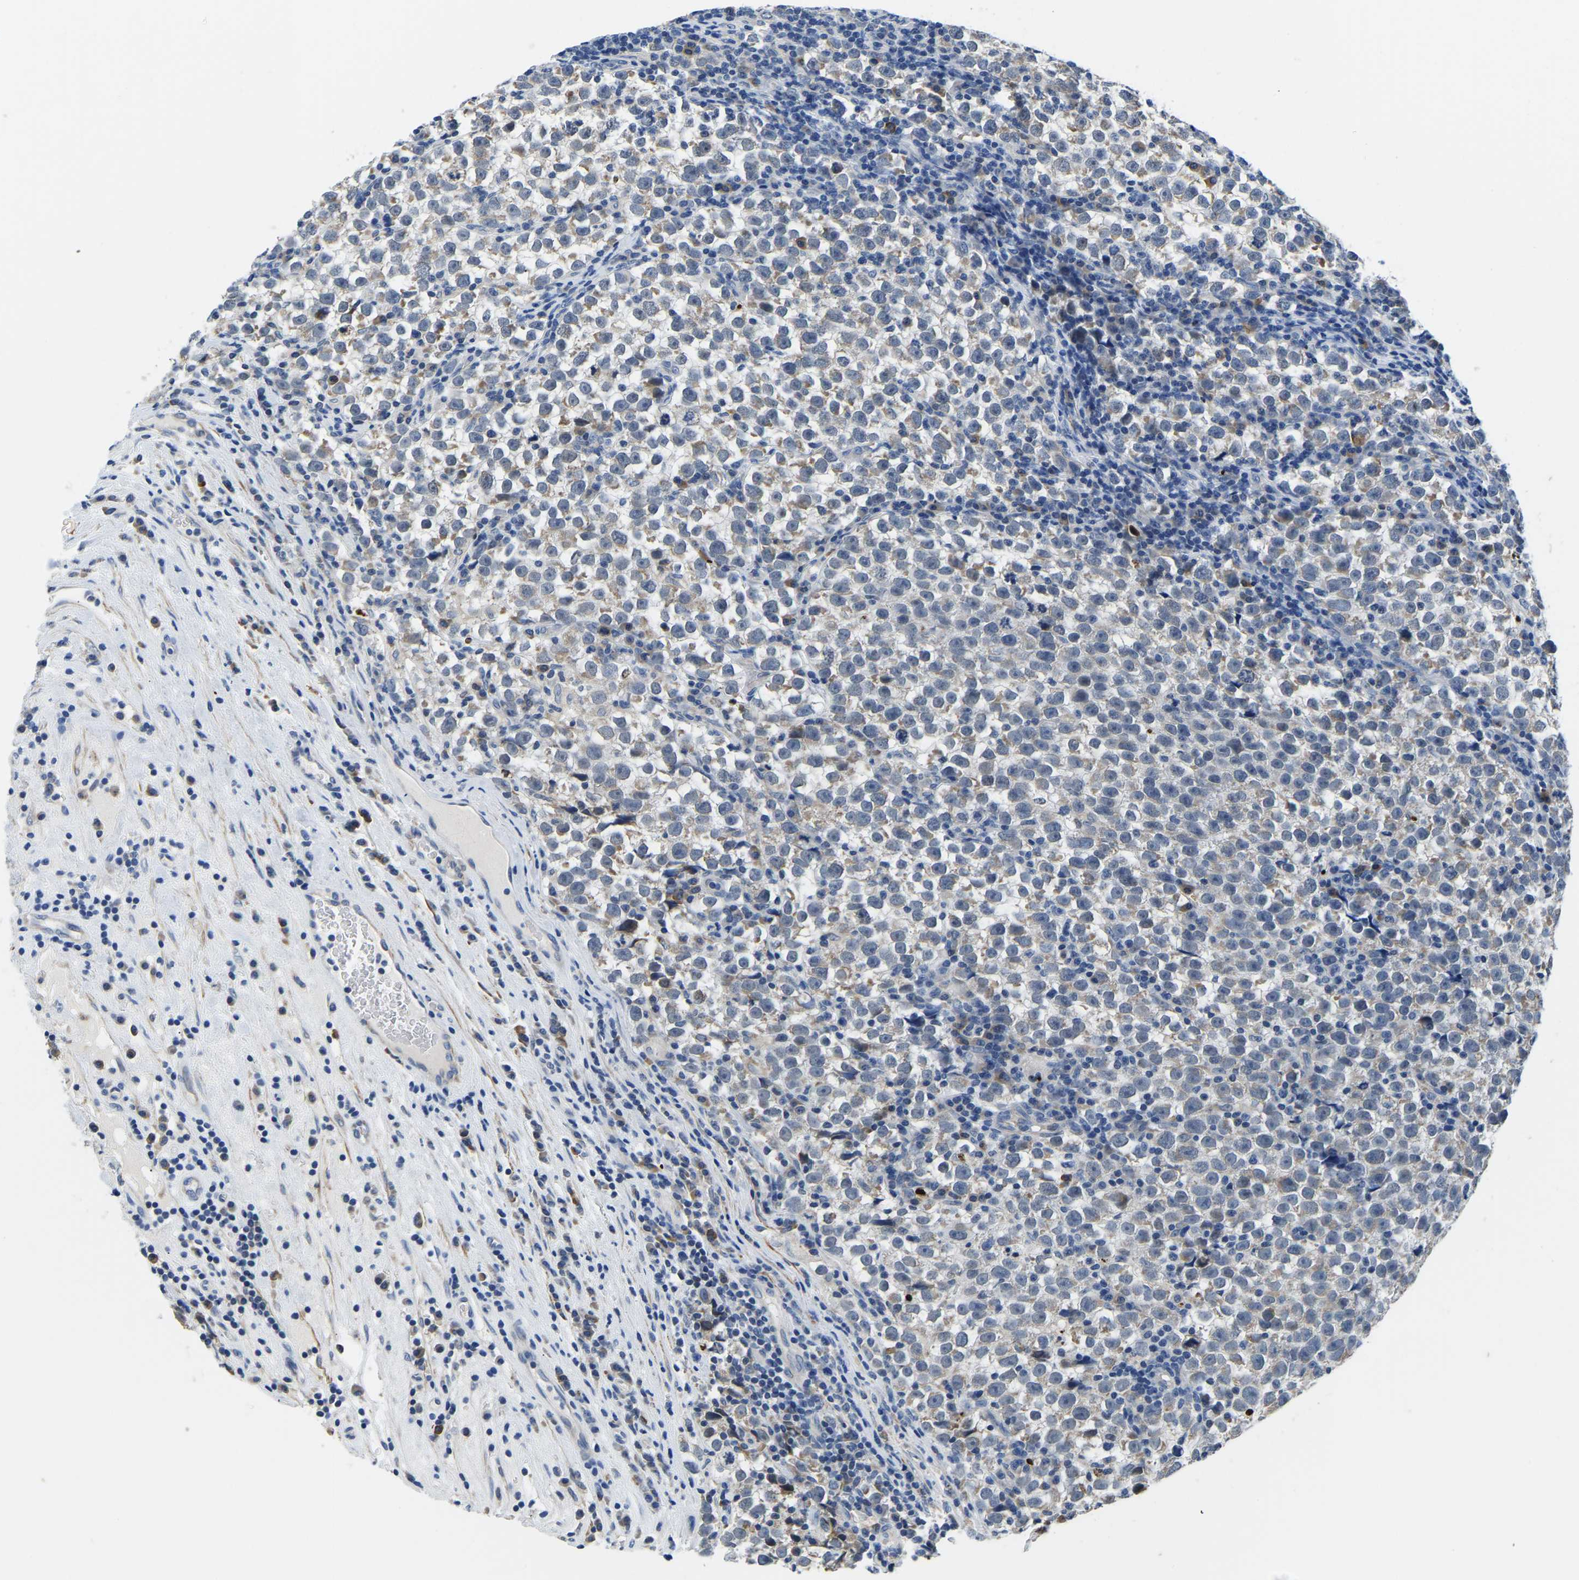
{"staining": {"intensity": "negative", "quantity": "none", "location": "none"}, "tissue": "testis cancer", "cell_type": "Tumor cells", "image_type": "cancer", "snomed": [{"axis": "morphology", "description": "Normal tissue, NOS"}, {"axis": "morphology", "description": "Seminoma, NOS"}, {"axis": "topography", "description": "Testis"}], "caption": "Immunohistochemistry photomicrograph of testis cancer (seminoma) stained for a protein (brown), which shows no staining in tumor cells. (Immunohistochemistry (ihc), brightfield microscopy, high magnification).", "gene": "LIAS", "patient": {"sex": "male", "age": 43}}